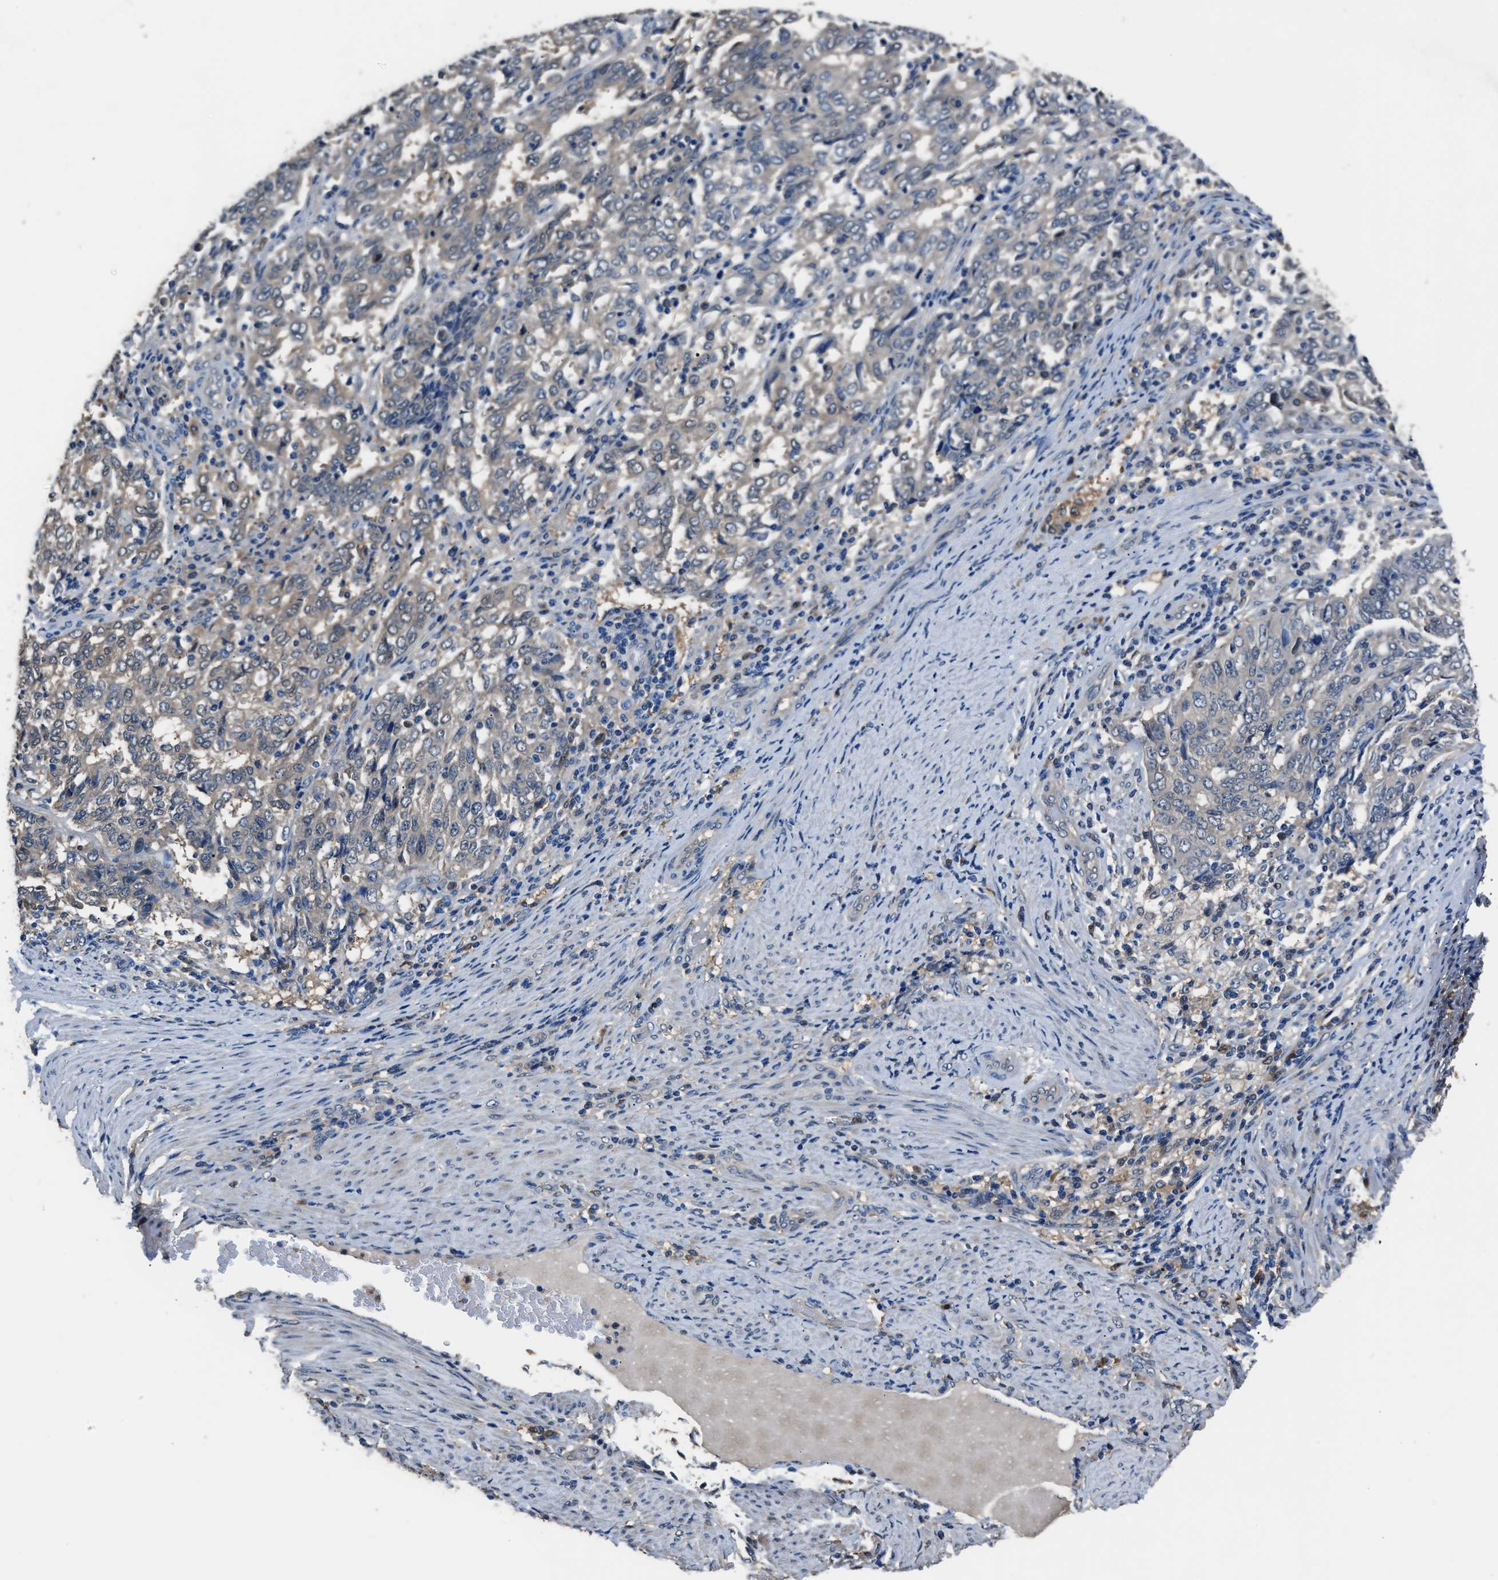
{"staining": {"intensity": "weak", "quantity": "<25%", "location": "cytoplasmic/membranous"}, "tissue": "endometrial cancer", "cell_type": "Tumor cells", "image_type": "cancer", "snomed": [{"axis": "morphology", "description": "Adenocarcinoma, NOS"}, {"axis": "topography", "description": "Endometrium"}], "caption": "Immunohistochemistry of endometrial cancer exhibits no staining in tumor cells.", "gene": "GSTP1", "patient": {"sex": "female", "age": 80}}